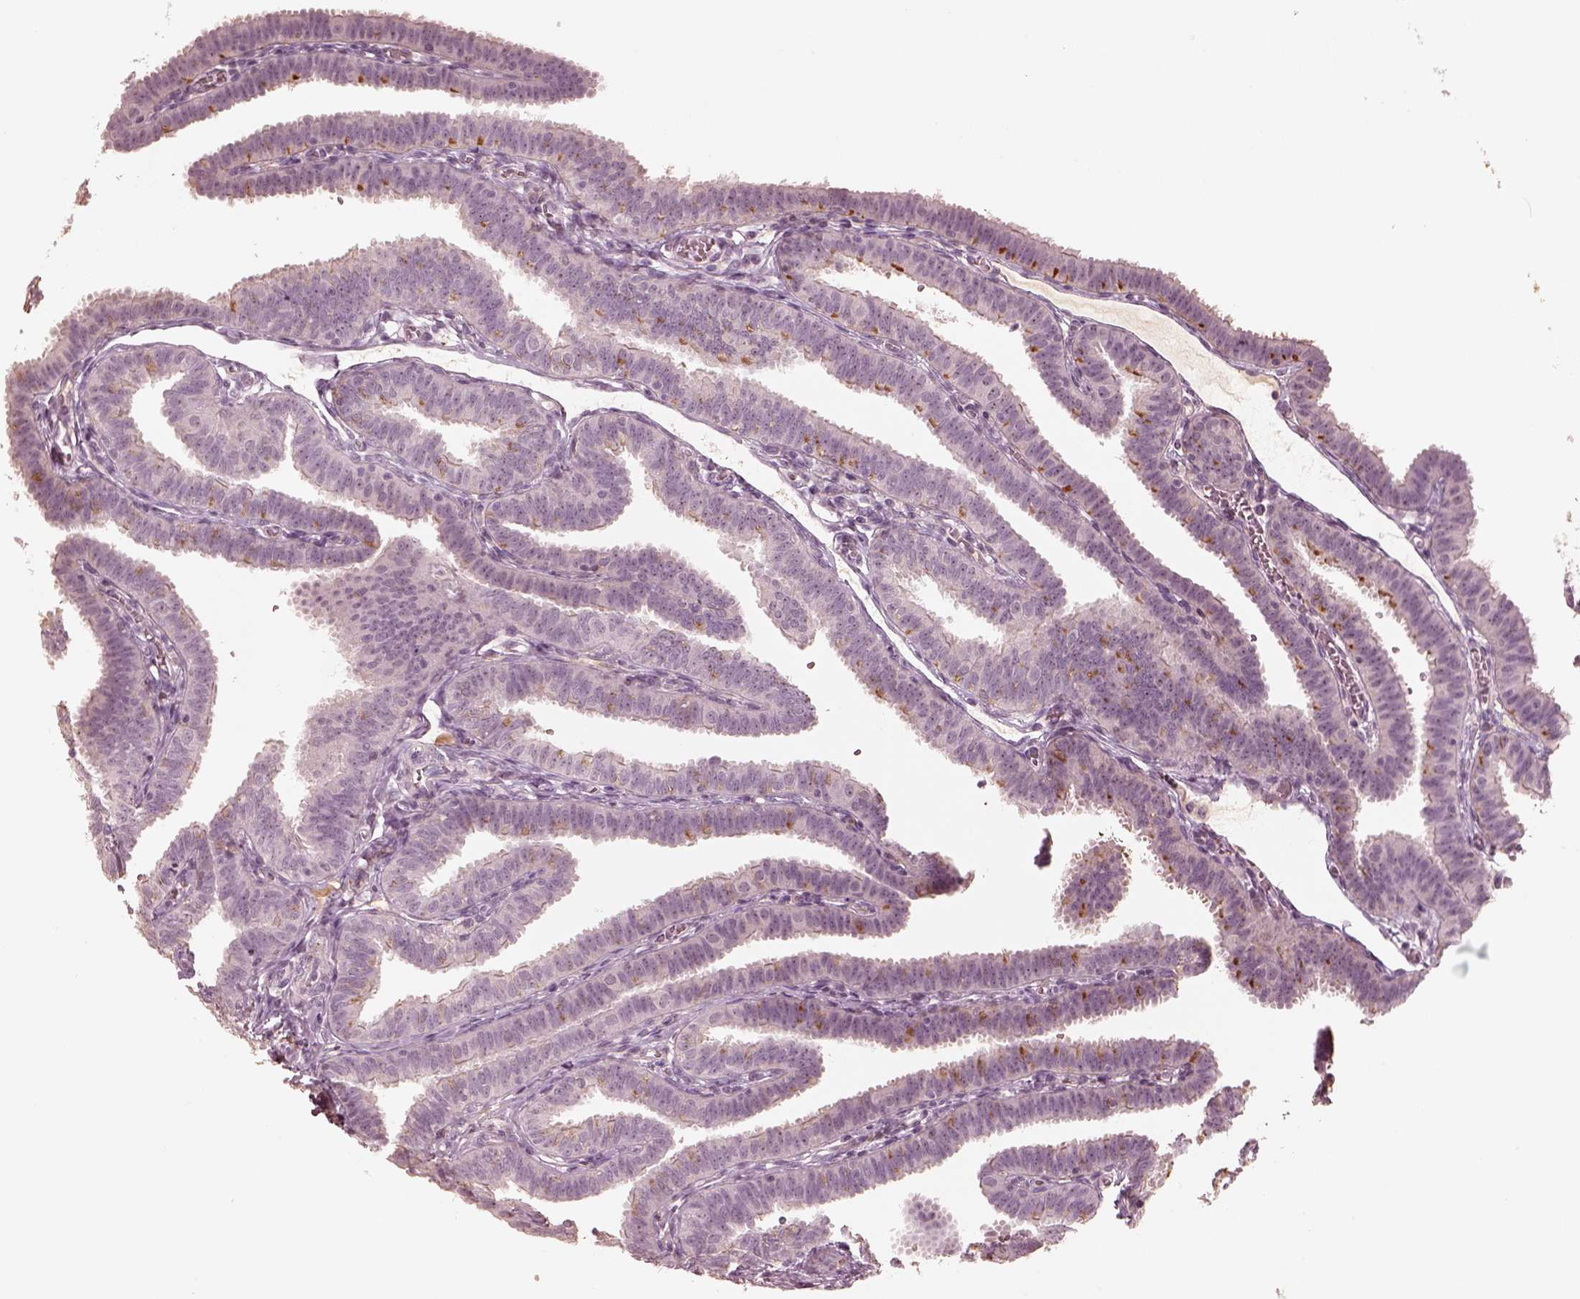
{"staining": {"intensity": "moderate", "quantity": "<25%", "location": "cytoplasmic/membranous"}, "tissue": "fallopian tube", "cell_type": "Glandular cells", "image_type": "normal", "snomed": [{"axis": "morphology", "description": "Normal tissue, NOS"}, {"axis": "topography", "description": "Fallopian tube"}], "caption": "Normal fallopian tube demonstrates moderate cytoplasmic/membranous expression in about <25% of glandular cells, visualized by immunohistochemistry.", "gene": "MADCAM1", "patient": {"sex": "female", "age": 25}}